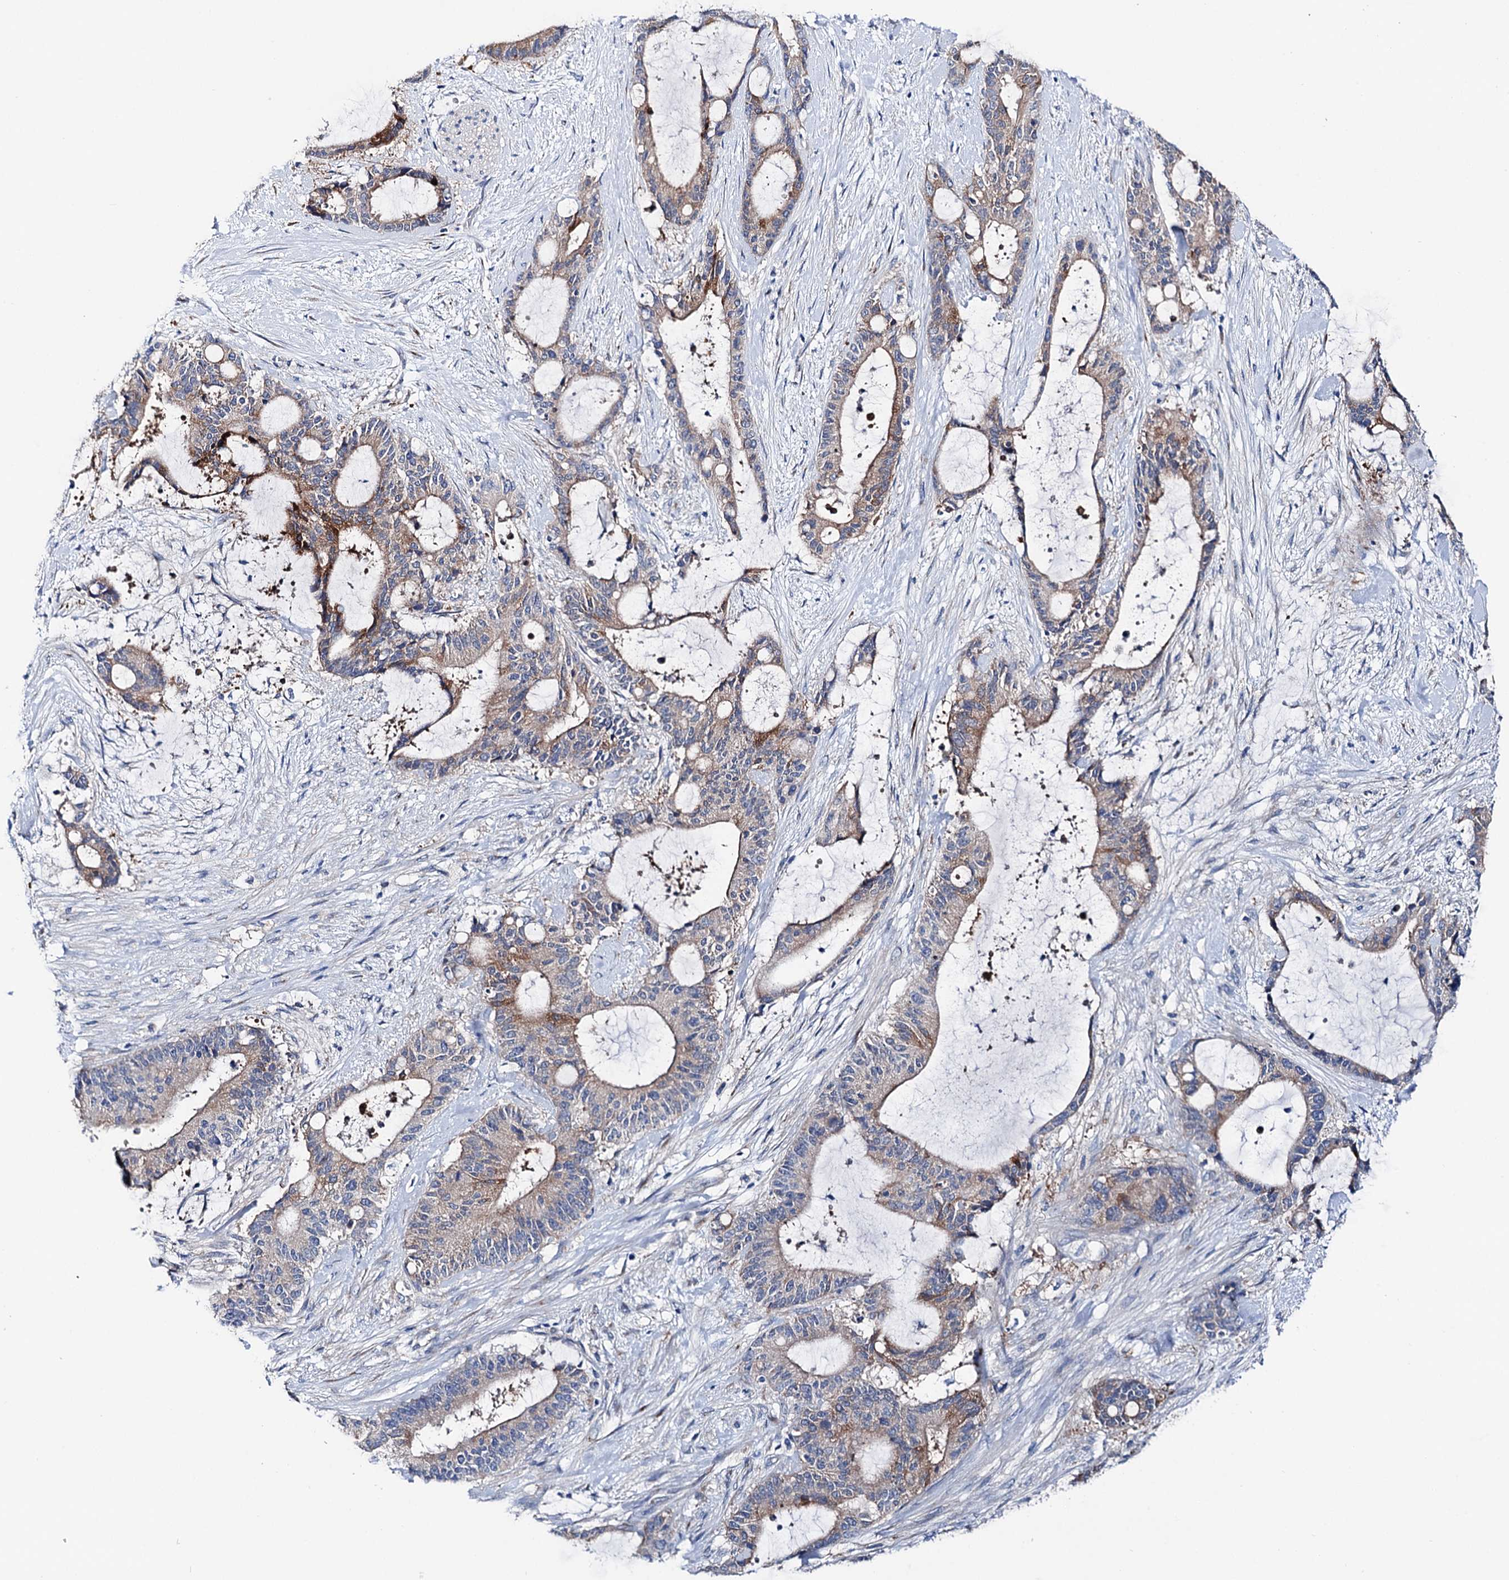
{"staining": {"intensity": "moderate", "quantity": "25%-75%", "location": "cytoplasmic/membranous"}, "tissue": "liver cancer", "cell_type": "Tumor cells", "image_type": "cancer", "snomed": [{"axis": "morphology", "description": "Normal tissue, NOS"}, {"axis": "morphology", "description": "Cholangiocarcinoma"}, {"axis": "topography", "description": "Liver"}, {"axis": "topography", "description": "Peripheral nerve tissue"}], "caption": "Tumor cells display moderate cytoplasmic/membranous staining in about 25%-75% of cells in cholangiocarcinoma (liver).", "gene": "SHROOM1", "patient": {"sex": "female", "age": 73}}